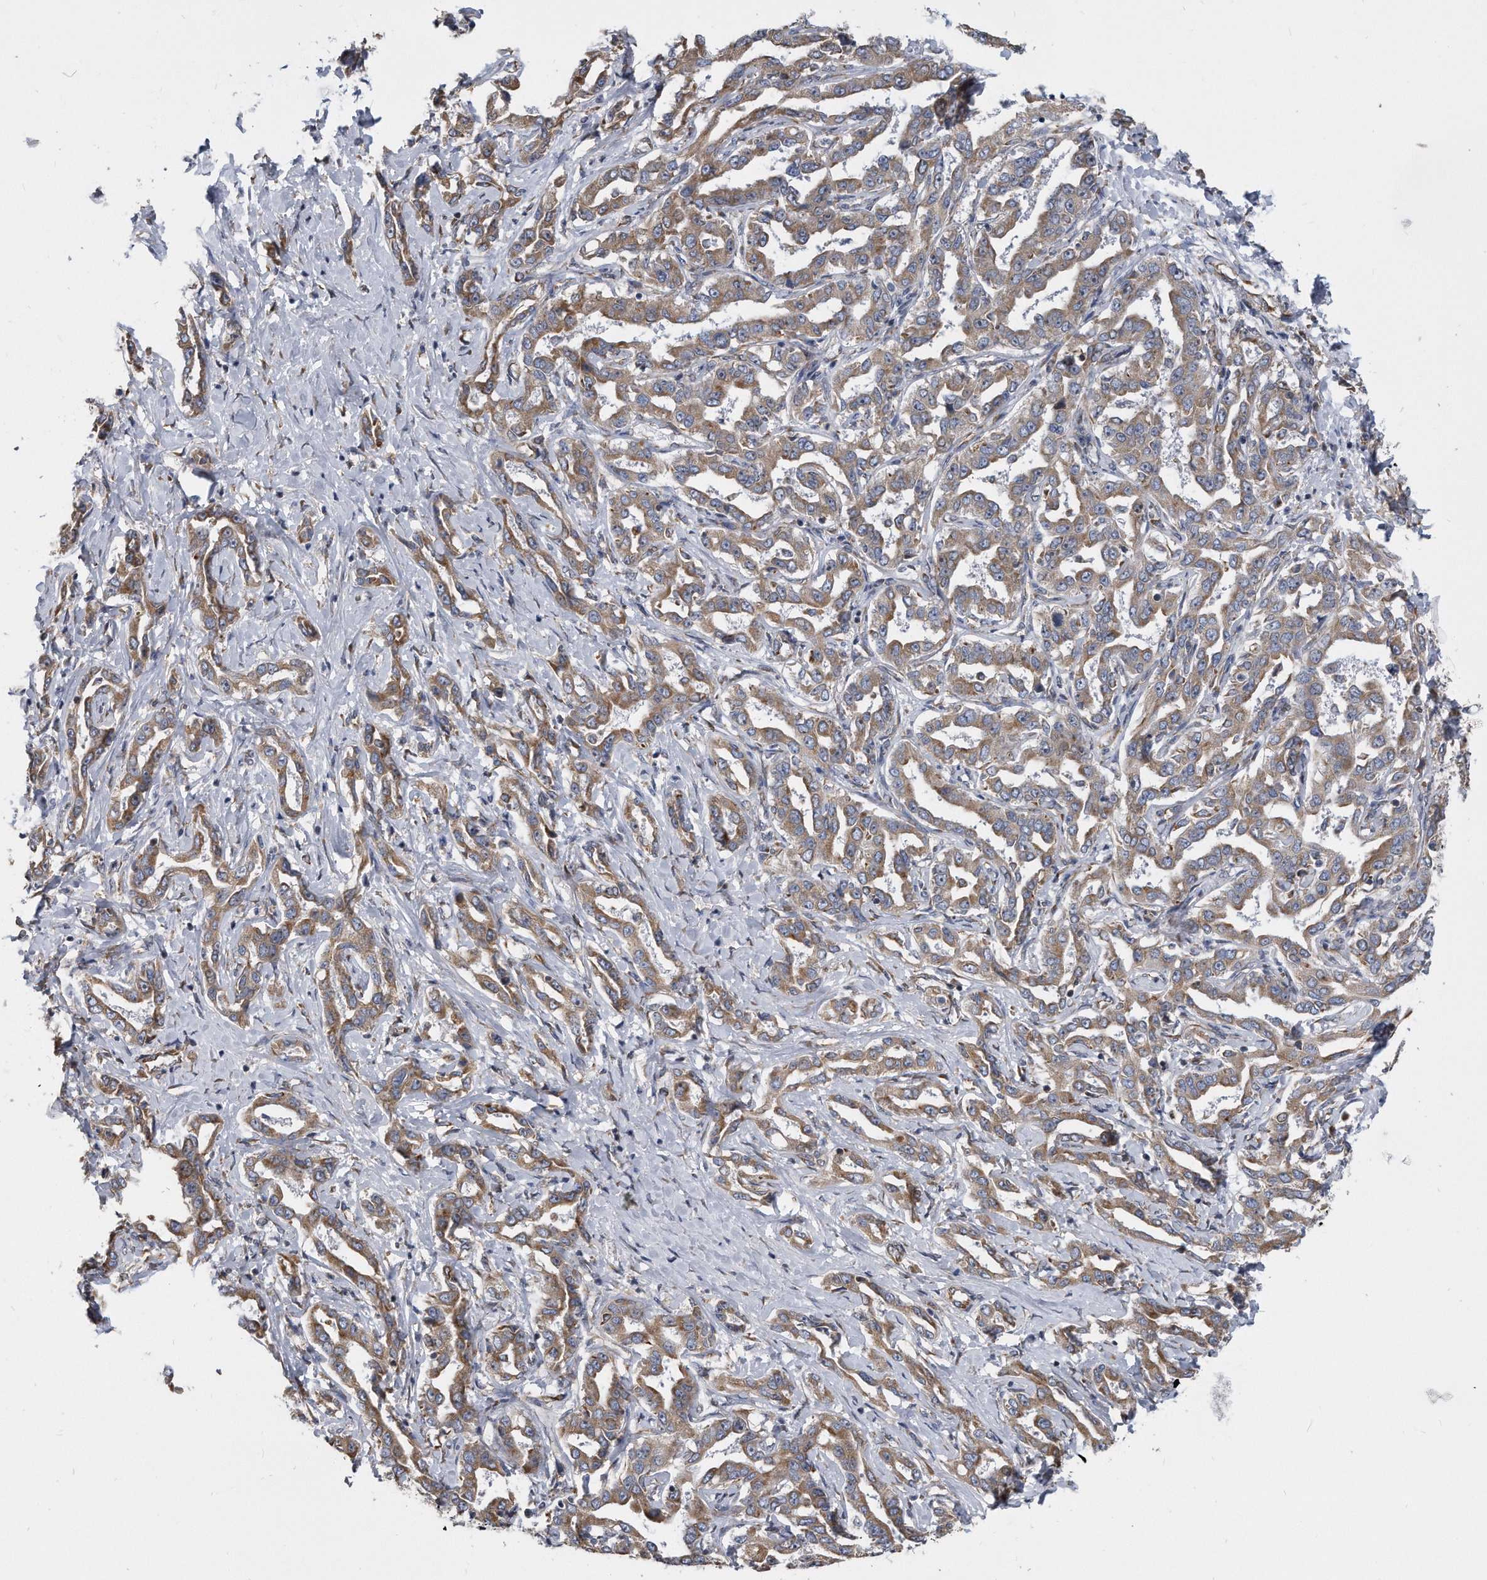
{"staining": {"intensity": "moderate", "quantity": ">75%", "location": "cytoplasmic/membranous"}, "tissue": "liver cancer", "cell_type": "Tumor cells", "image_type": "cancer", "snomed": [{"axis": "morphology", "description": "Cholangiocarcinoma"}, {"axis": "topography", "description": "Liver"}], "caption": "Liver cholangiocarcinoma stained with a brown dye exhibits moderate cytoplasmic/membranous positive expression in about >75% of tumor cells.", "gene": "CCDC47", "patient": {"sex": "male", "age": 59}}